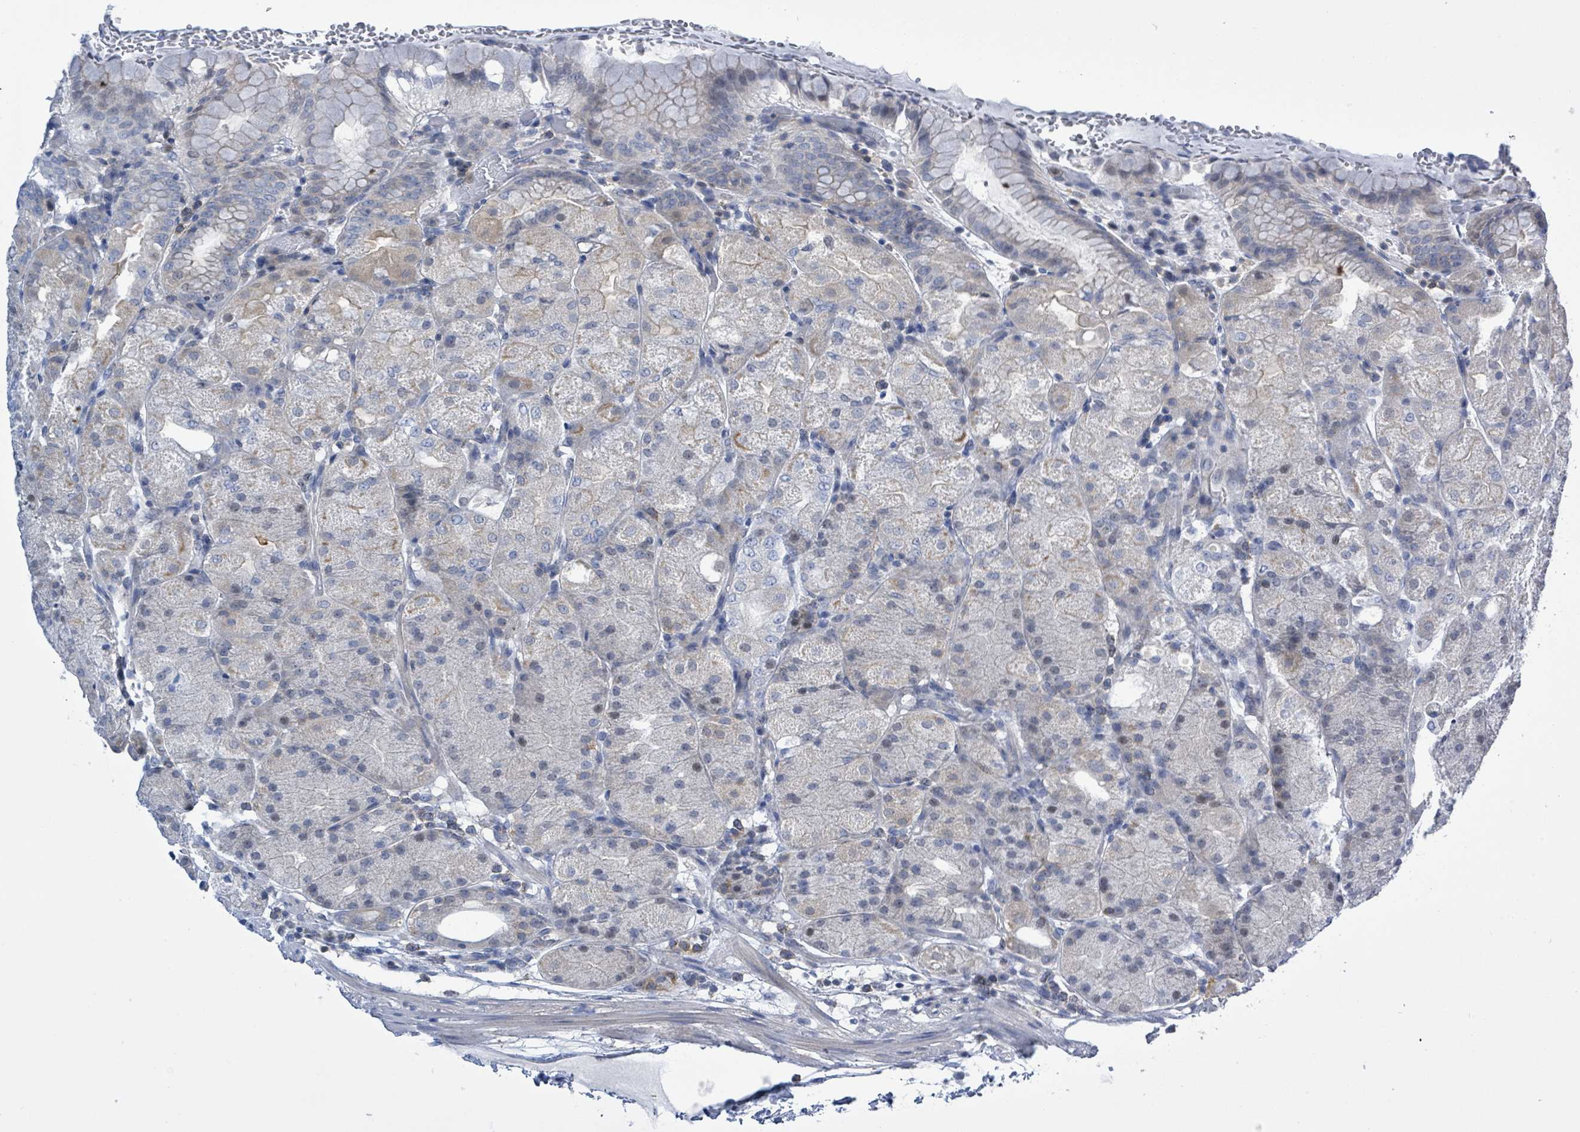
{"staining": {"intensity": "negative", "quantity": "none", "location": "none"}, "tissue": "stomach", "cell_type": "Glandular cells", "image_type": "normal", "snomed": [{"axis": "morphology", "description": "Normal tissue, NOS"}, {"axis": "topography", "description": "Stomach, upper"}, {"axis": "topography", "description": "Stomach, lower"}], "caption": "High magnification brightfield microscopy of normal stomach stained with DAB (brown) and counterstained with hematoxylin (blue): glandular cells show no significant staining. (Brightfield microscopy of DAB (3,3'-diaminobenzidine) immunohistochemistry at high magnification).", "gene": "DGKZ", "patient": {"sex": "male", "age": 62}}